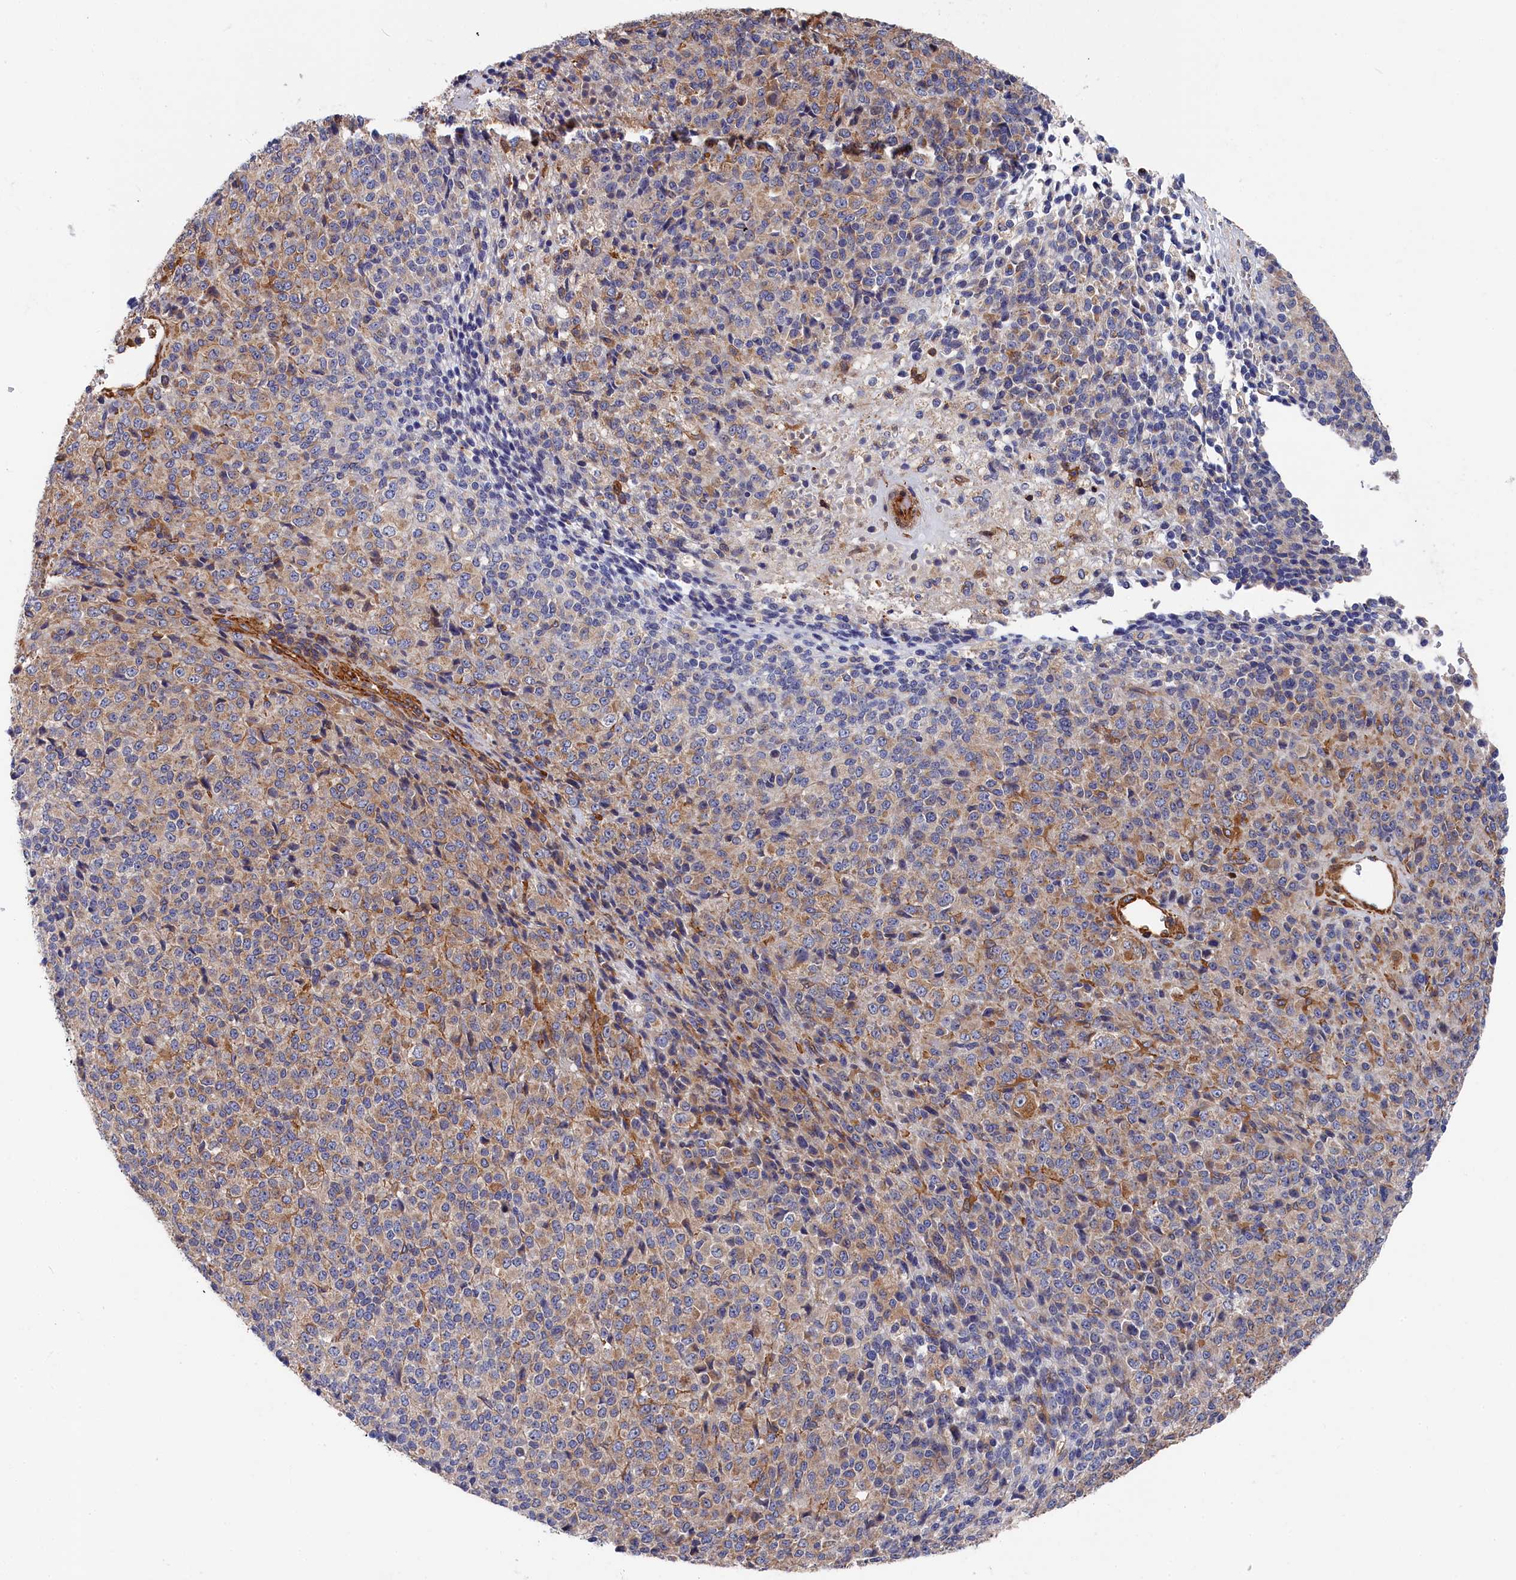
{"staining": {"intensity": "weak", "quantity": "25%-75%", "location": "cytoplasmic/membranous"}, "tissue": "melanoma", "cell_type": "Tumor cells", "image_type": "cancer", "snomed": [{"axis": "morphology", "description": "Malignant melanoma, Metastatic site"}, {"axis": "topography", "description": "Brain"}], "caption": "High-power microscopy captured an immunohistochemistry (IHC) histopathology image of malignant melanoma (metastatic site), revealing weak cytoplasmic/membranous positivity in approximately 25%-75% of tumor cells. (DAB (3,3'-diaminobenzidine) IHC, brown staining for protein, blue staining for nuclei).", "gene": "LDHD", "patient": {"sex": "female", "age": 56}}